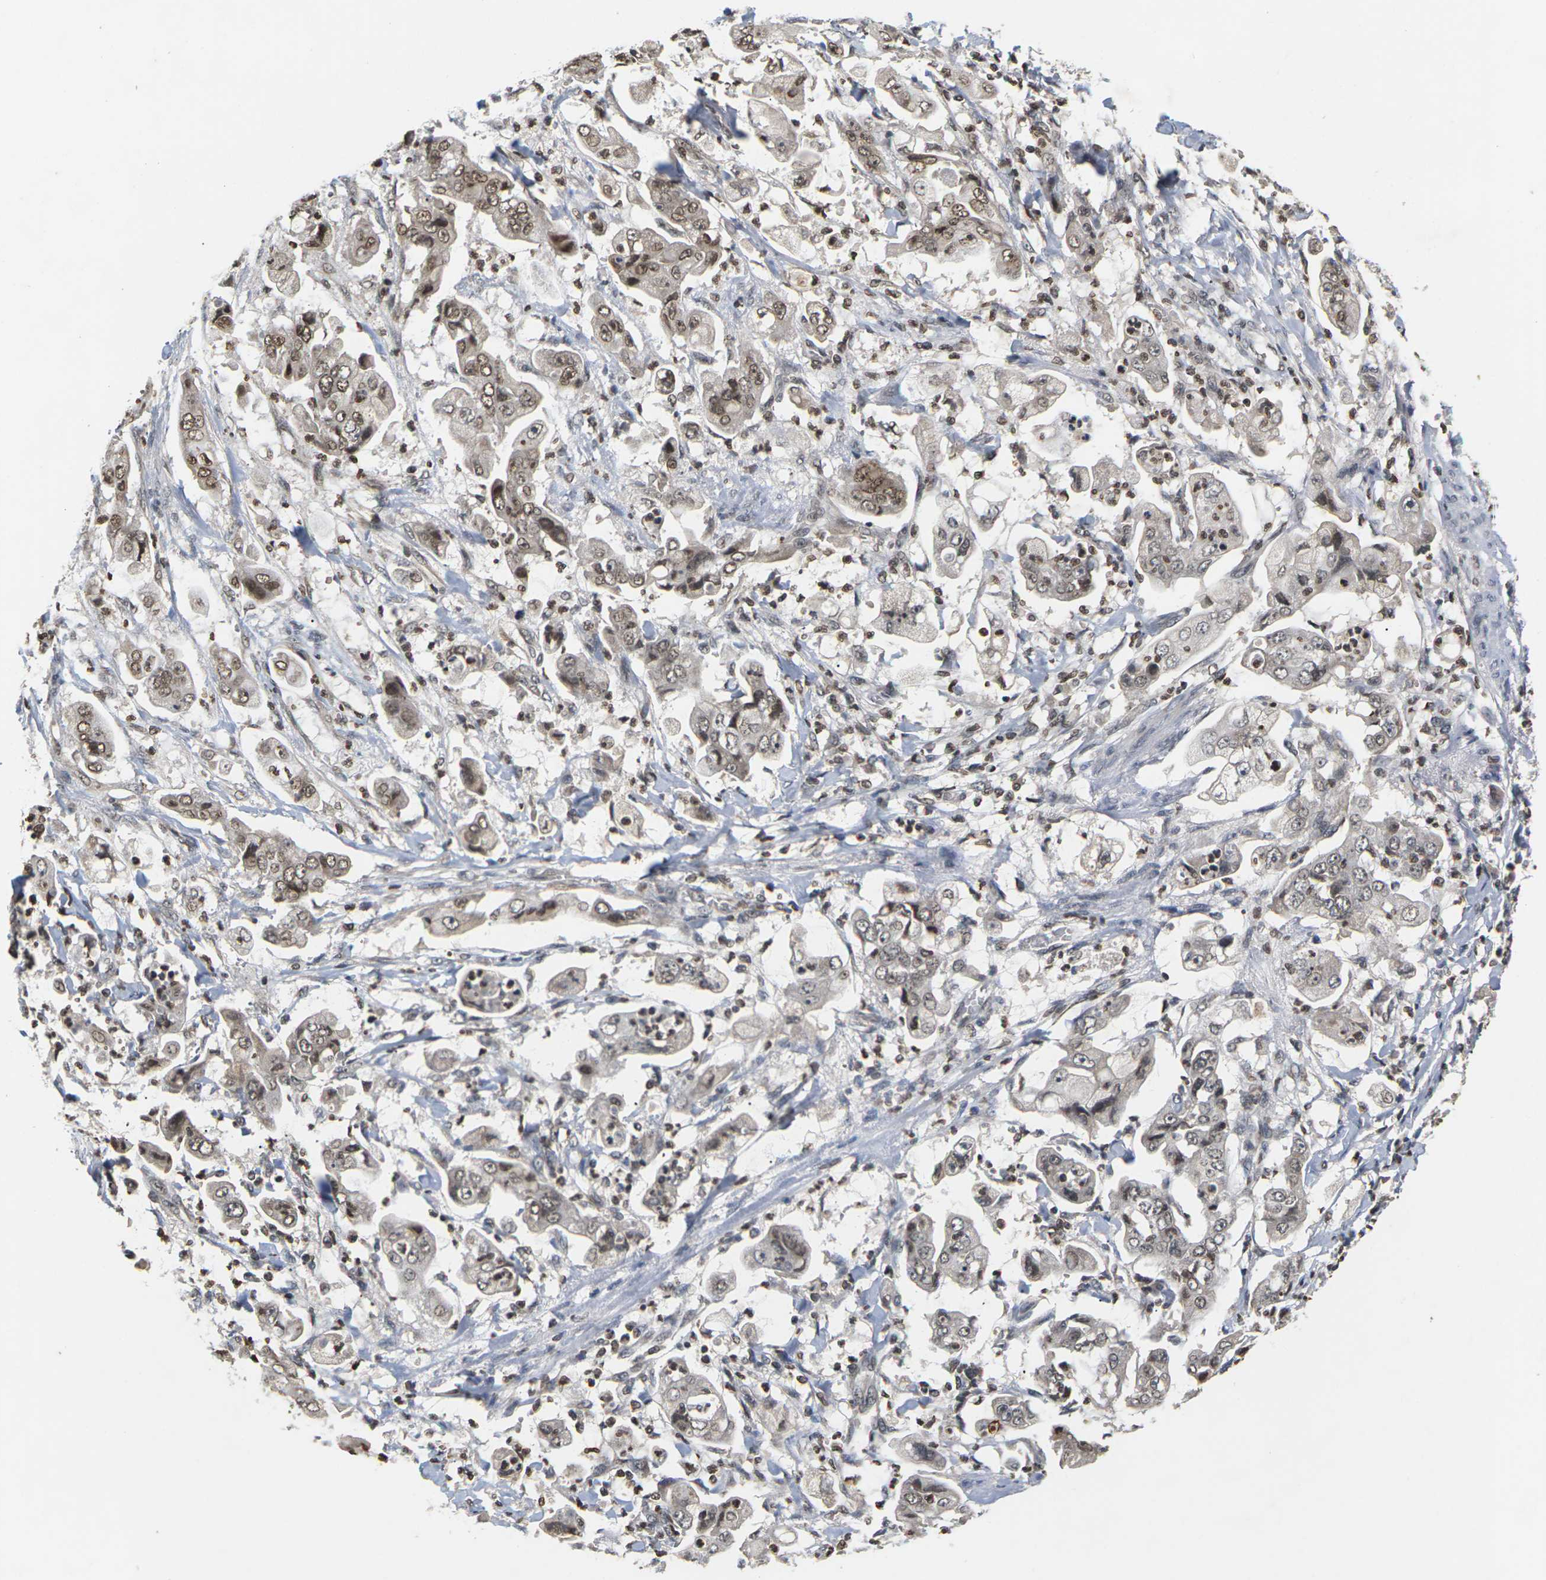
{"staining": {"intensity": "moderate", "quantity": ">75%", "location": "nuclear"}, "tissue": "stomach cancer", "cell_type": "Tumor cells", "image_type": "cancer", "snomed": [{"axis": "morphology", "description": "Adenocarcinoma, NOS"}, {"axis": "topography", "description": "Stomach"}], "caption": "Stomach cancer was stained to show a protein in brown. There is medium levels of moderate nuclear staining in about >75% of tumor cells. (DAB (3,3'-diaminobenzidine) IHC, brown staining for protein, blue staining for nuclei).", "gene": "NELFA", "patient": {"sex": "male", "age": 62}}